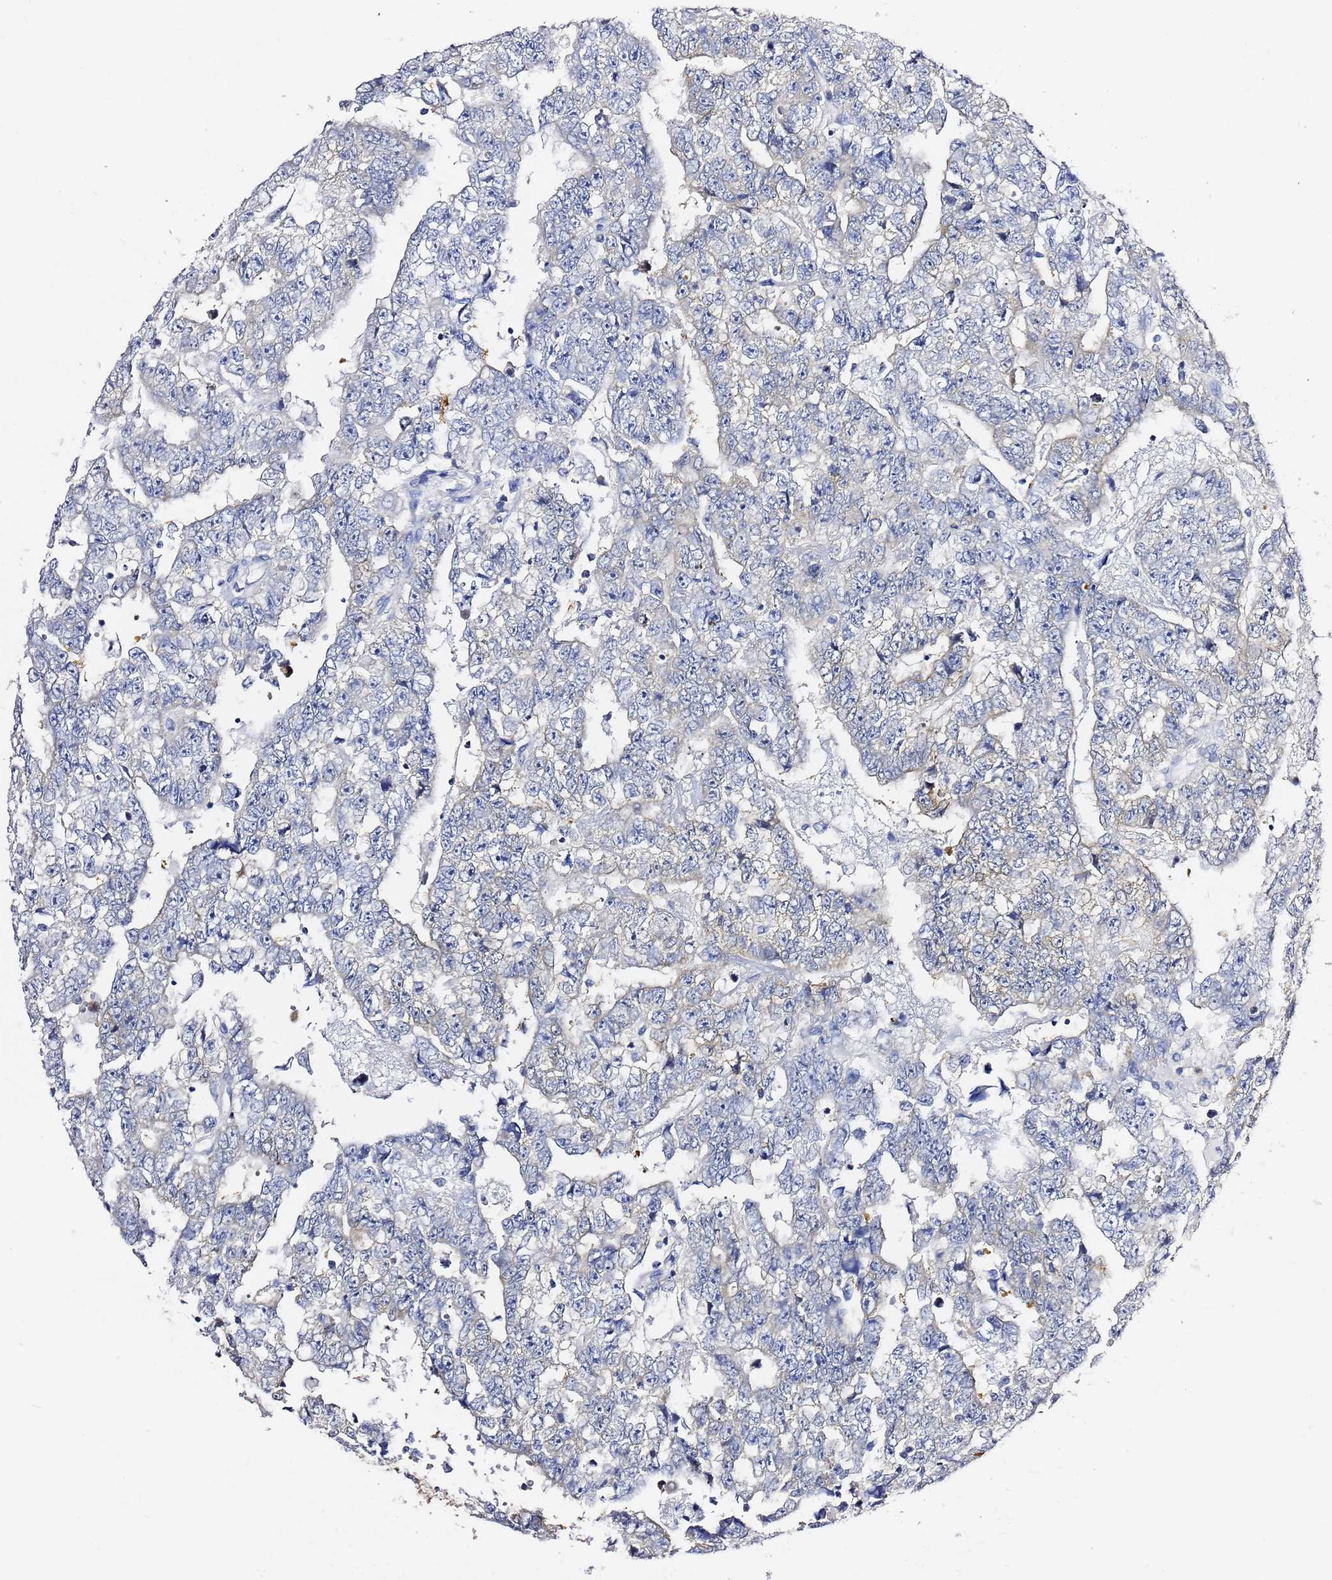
{"staining": {"intensity": "negative", "quantity": "none", "location": "none"}, "tissue": "testis cancer", "cell_type": "Tumor cells", "image_type": "cancer", "snomed": [{"axis": "morphology", "description": "Carcinoma, Embryonal, NOS"}, {"axis": "topography", "description": "Testis"}], "caption": "A photomicrograph of human testis cancer (embryonal carcinoma) is negative for staining in tumor cells. Nuclei are stained in blue.", "gene": "LENG1", "patient": {"sex": "male", "age": 25}}